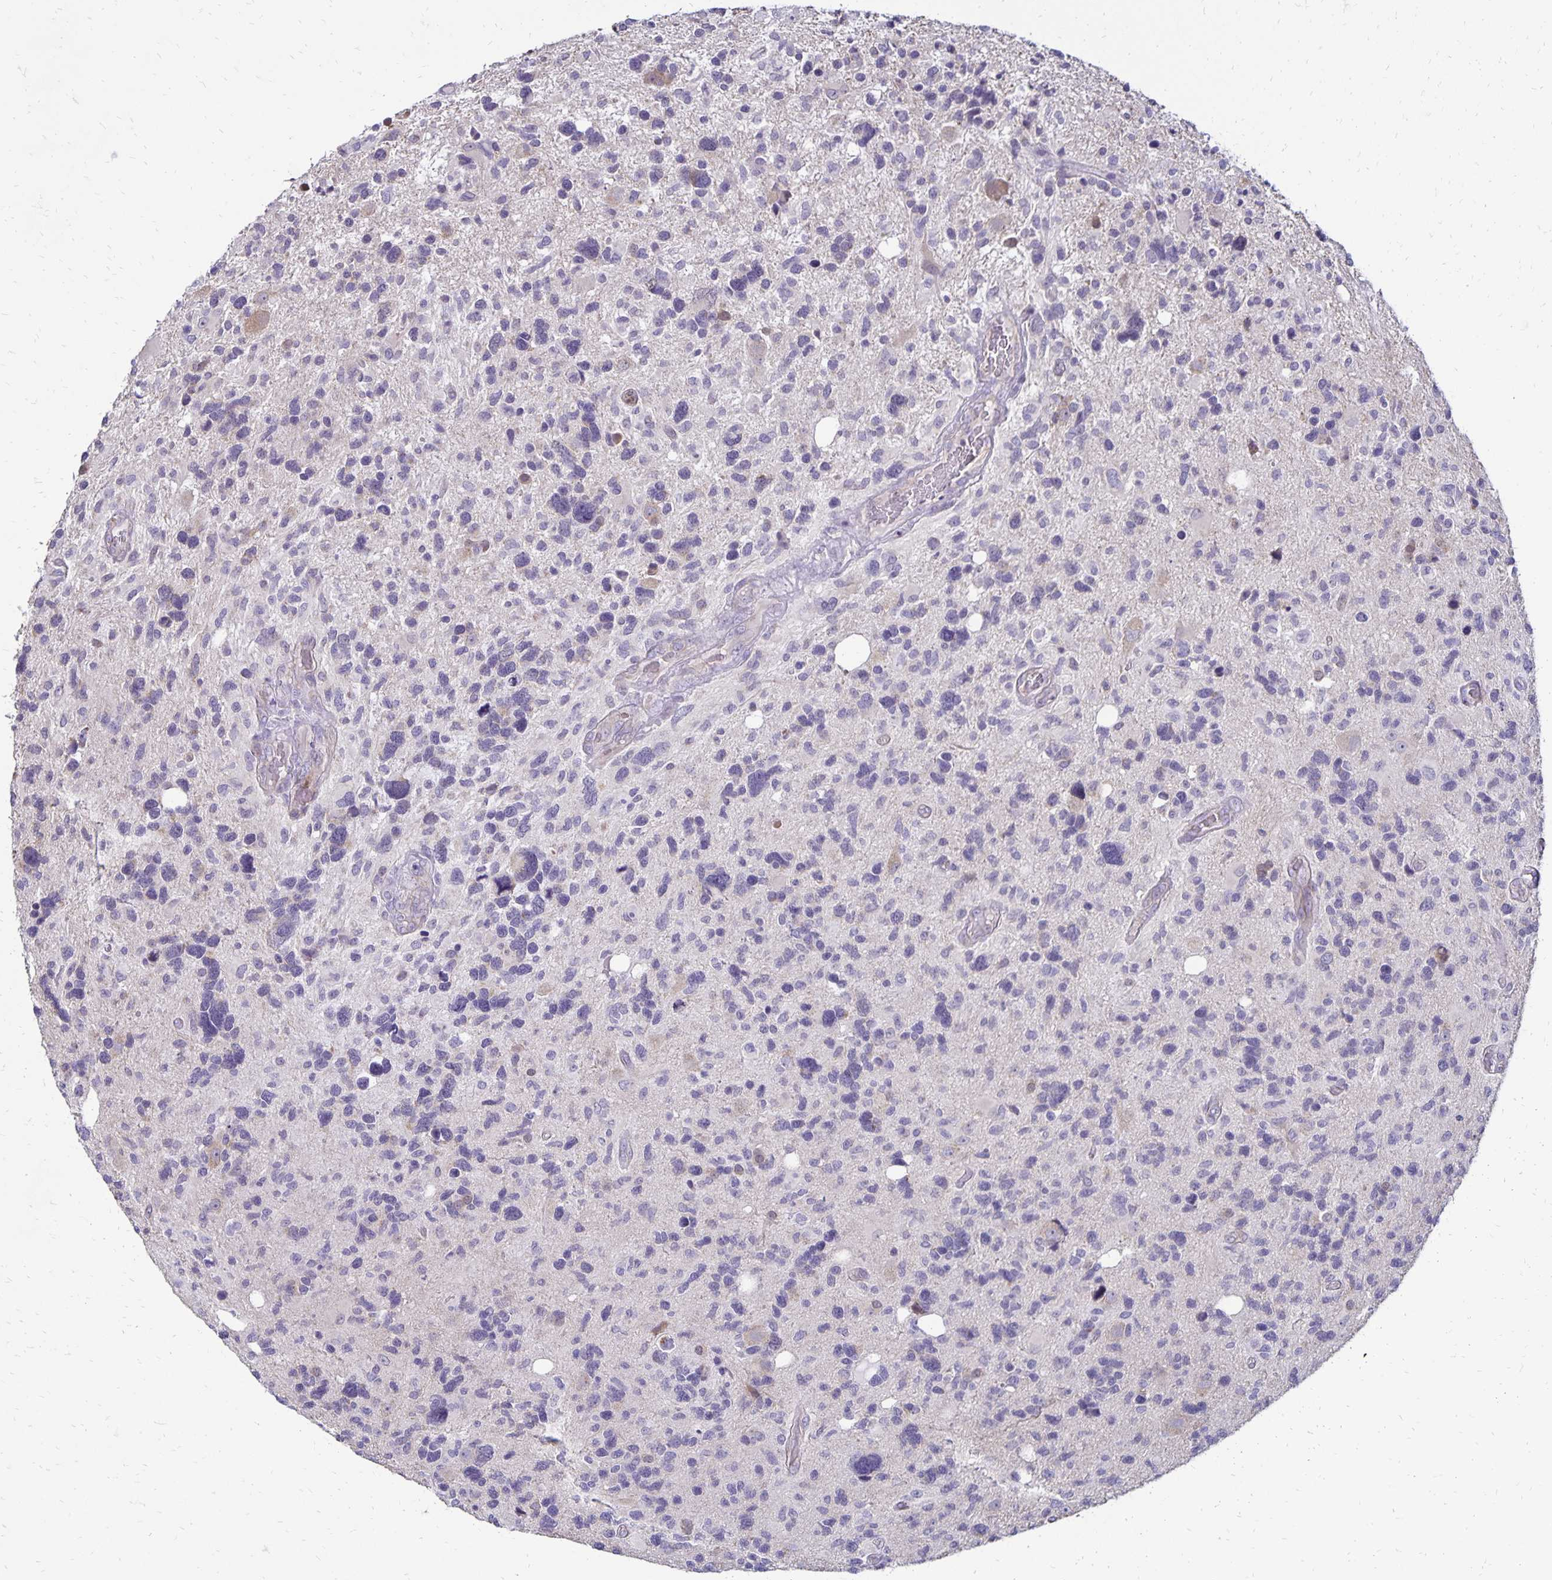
{"staining": {"intensity": "negative", "quantity": "none", "location": "none"}, "tissue": "glioma", "cell_type": "Tumor cells", "image_type": "cancer", "snomed": [{"axis": "morphology", "description": "Glioma, malignant, High grade"}, {"axis": "topography", "description": "Brain"}], "caption": "An immunohistochemistry (IHC) photomicrograph of high-grade glioma (malignant) is shown. There is no staining in tumor cells of high-grade glioma (malignant).", "gene": "FN3K", "patient": {"sex": "male", "age": 49}}